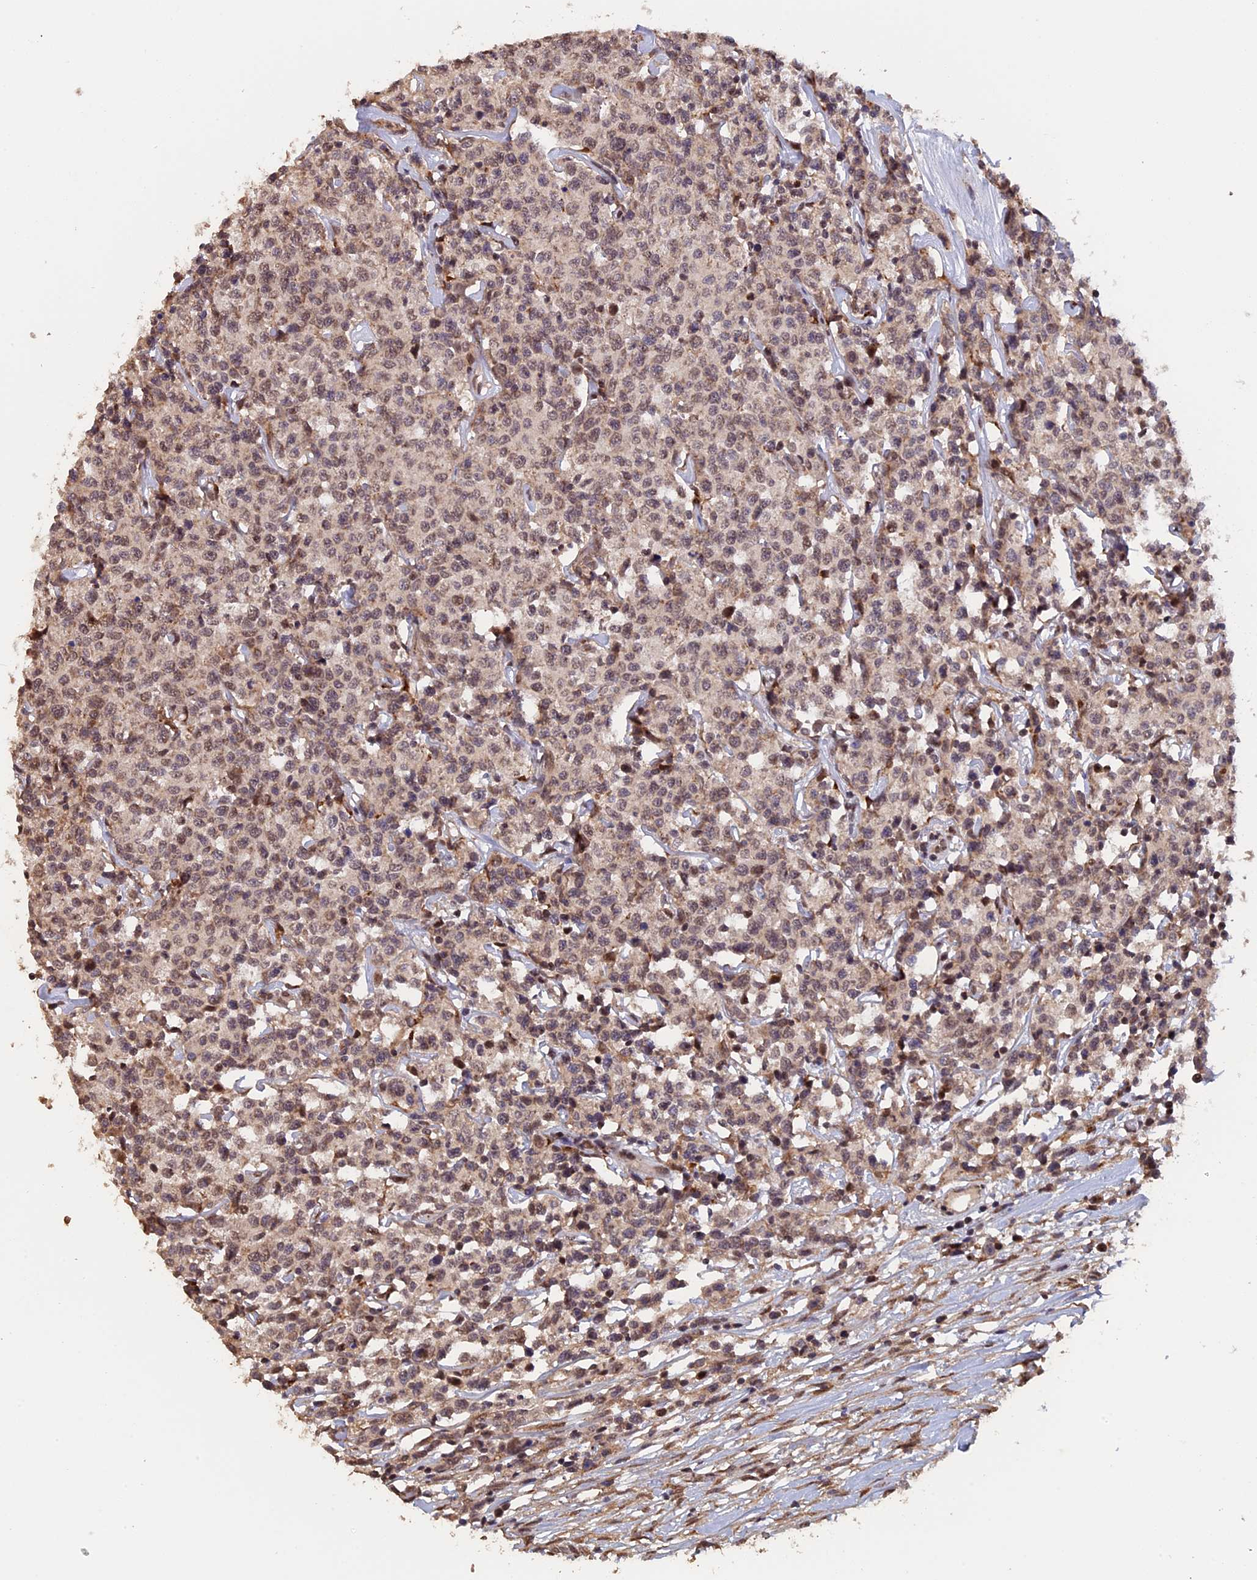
{"staining": {"intensity": "weak", "quantity": ">75%", "location": "nuclear"}, "tissue": "lymphoma", "cell_type": "Tumor cells", "image_type": "cancer", "snomed": [{"axis": "morphology", "description": "Malignant lymphoma, non-Hodgkin's type, Low grade"}, {"axis": "topography", "description": "Small intestine"}], "caption": "A brown stain labels weak nuclear positivity of a protein in human malignant lymphoma, non-Hodgkin's type (low-grade) tumor cells. The protein is stained brown, and the nuclei are stained in blue (DAB IHC with brightfield microscopy, high magnification).", "gene": "PIGQ", "patient": {"sex": "female", "age": 59}}